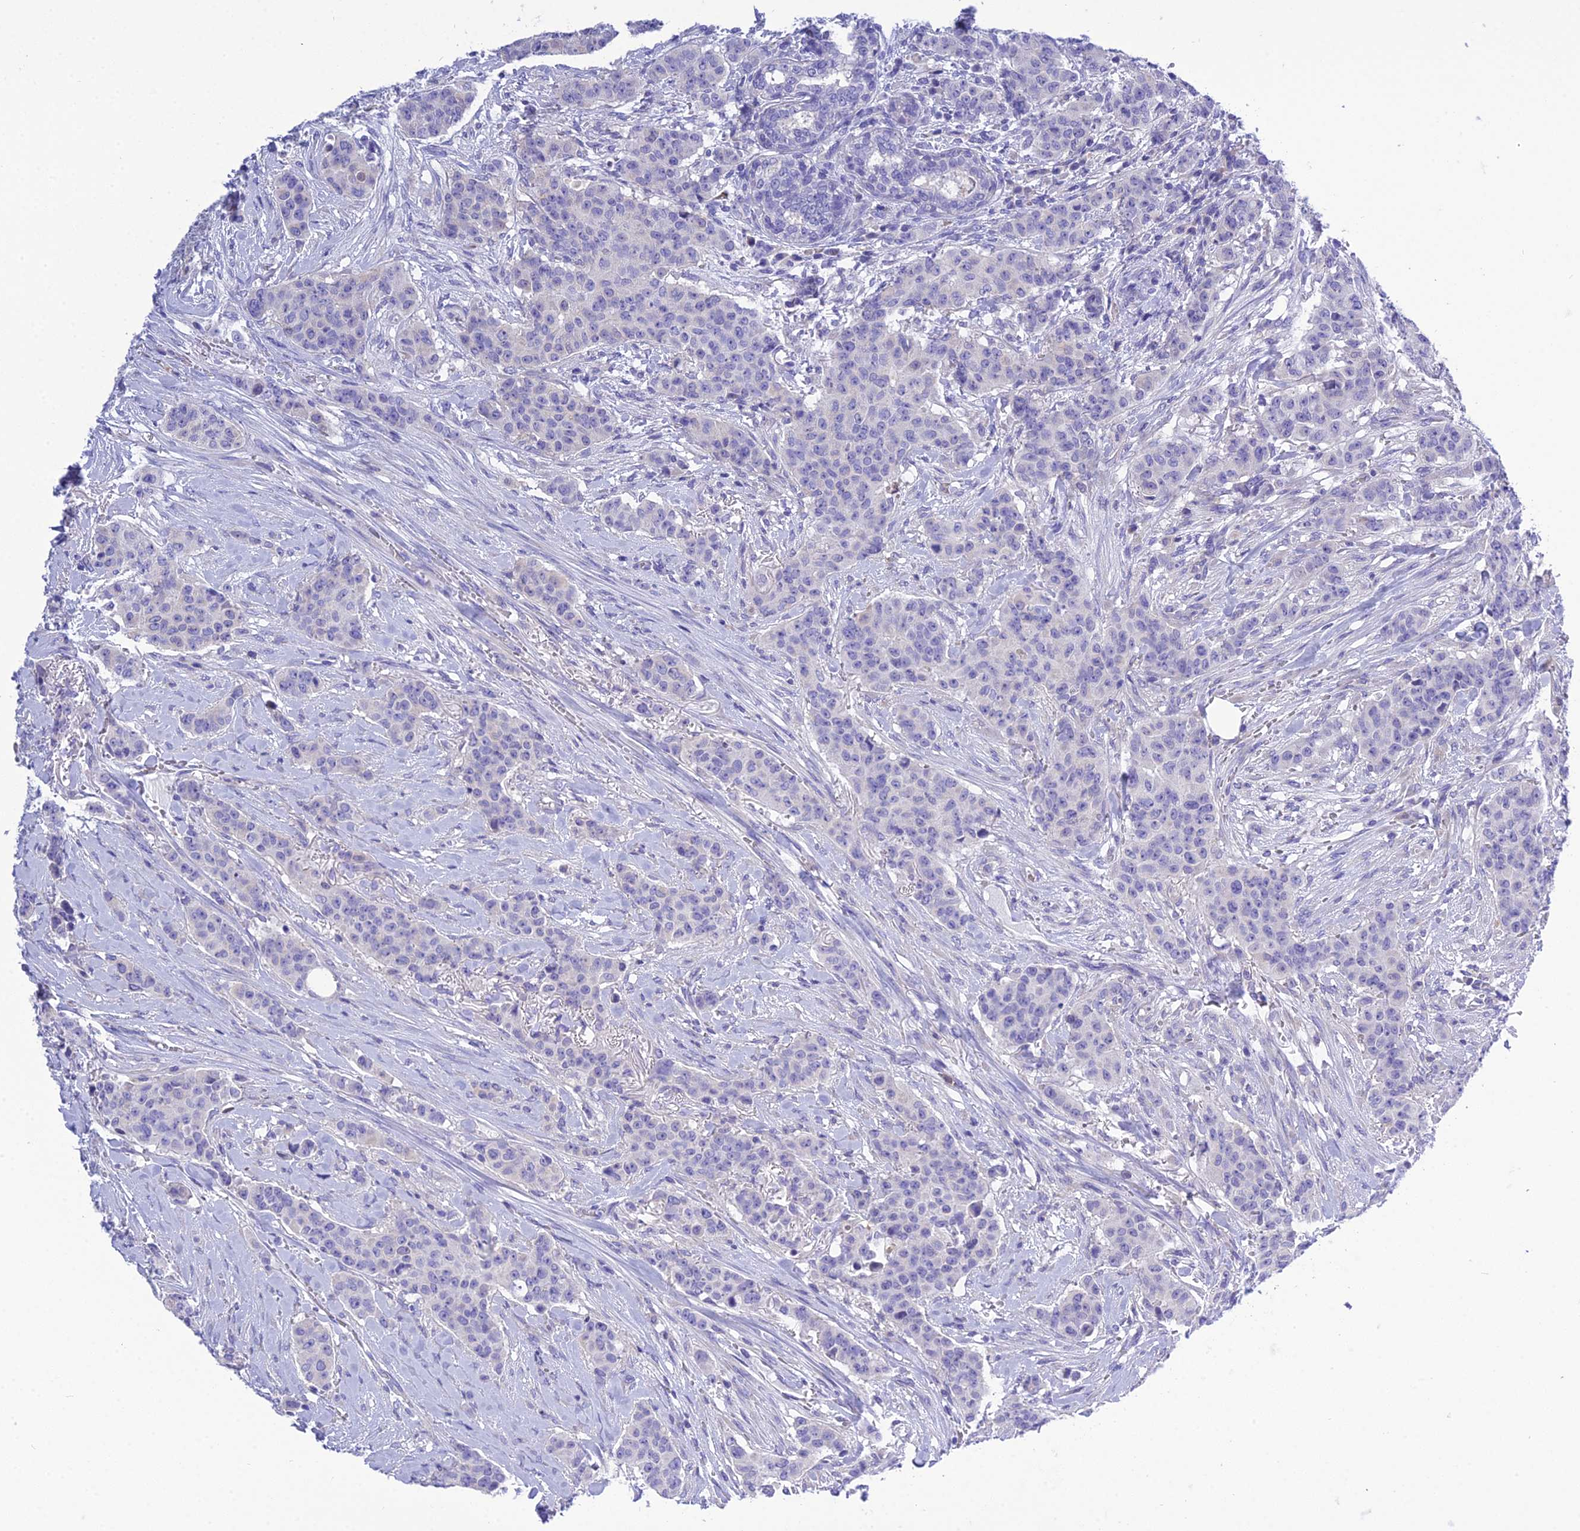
{"staining": {"intensity": "negative", "quantity": "none", "location": "none"}, "tissue": "breast cancer", "cell_type": "Tumor cells", "image_type": "cancer", "snomed": [{"axis": "morphology", "description": "Duct carcinoma"}, {"axis": "topography", "description": "Breast"}], "caption": "IHC of human breast infiltrating ductal carcinoma displays no staining in tumor cells. (Stains: DAB (3,3'-diaminobenzidine) immunohistochemistry with hematoxylin counter stain, Microscopy: brightfield microscopy at high magnification).", "gene": "KIAA0408", "patient": {"sex": "female", "age": 40}}